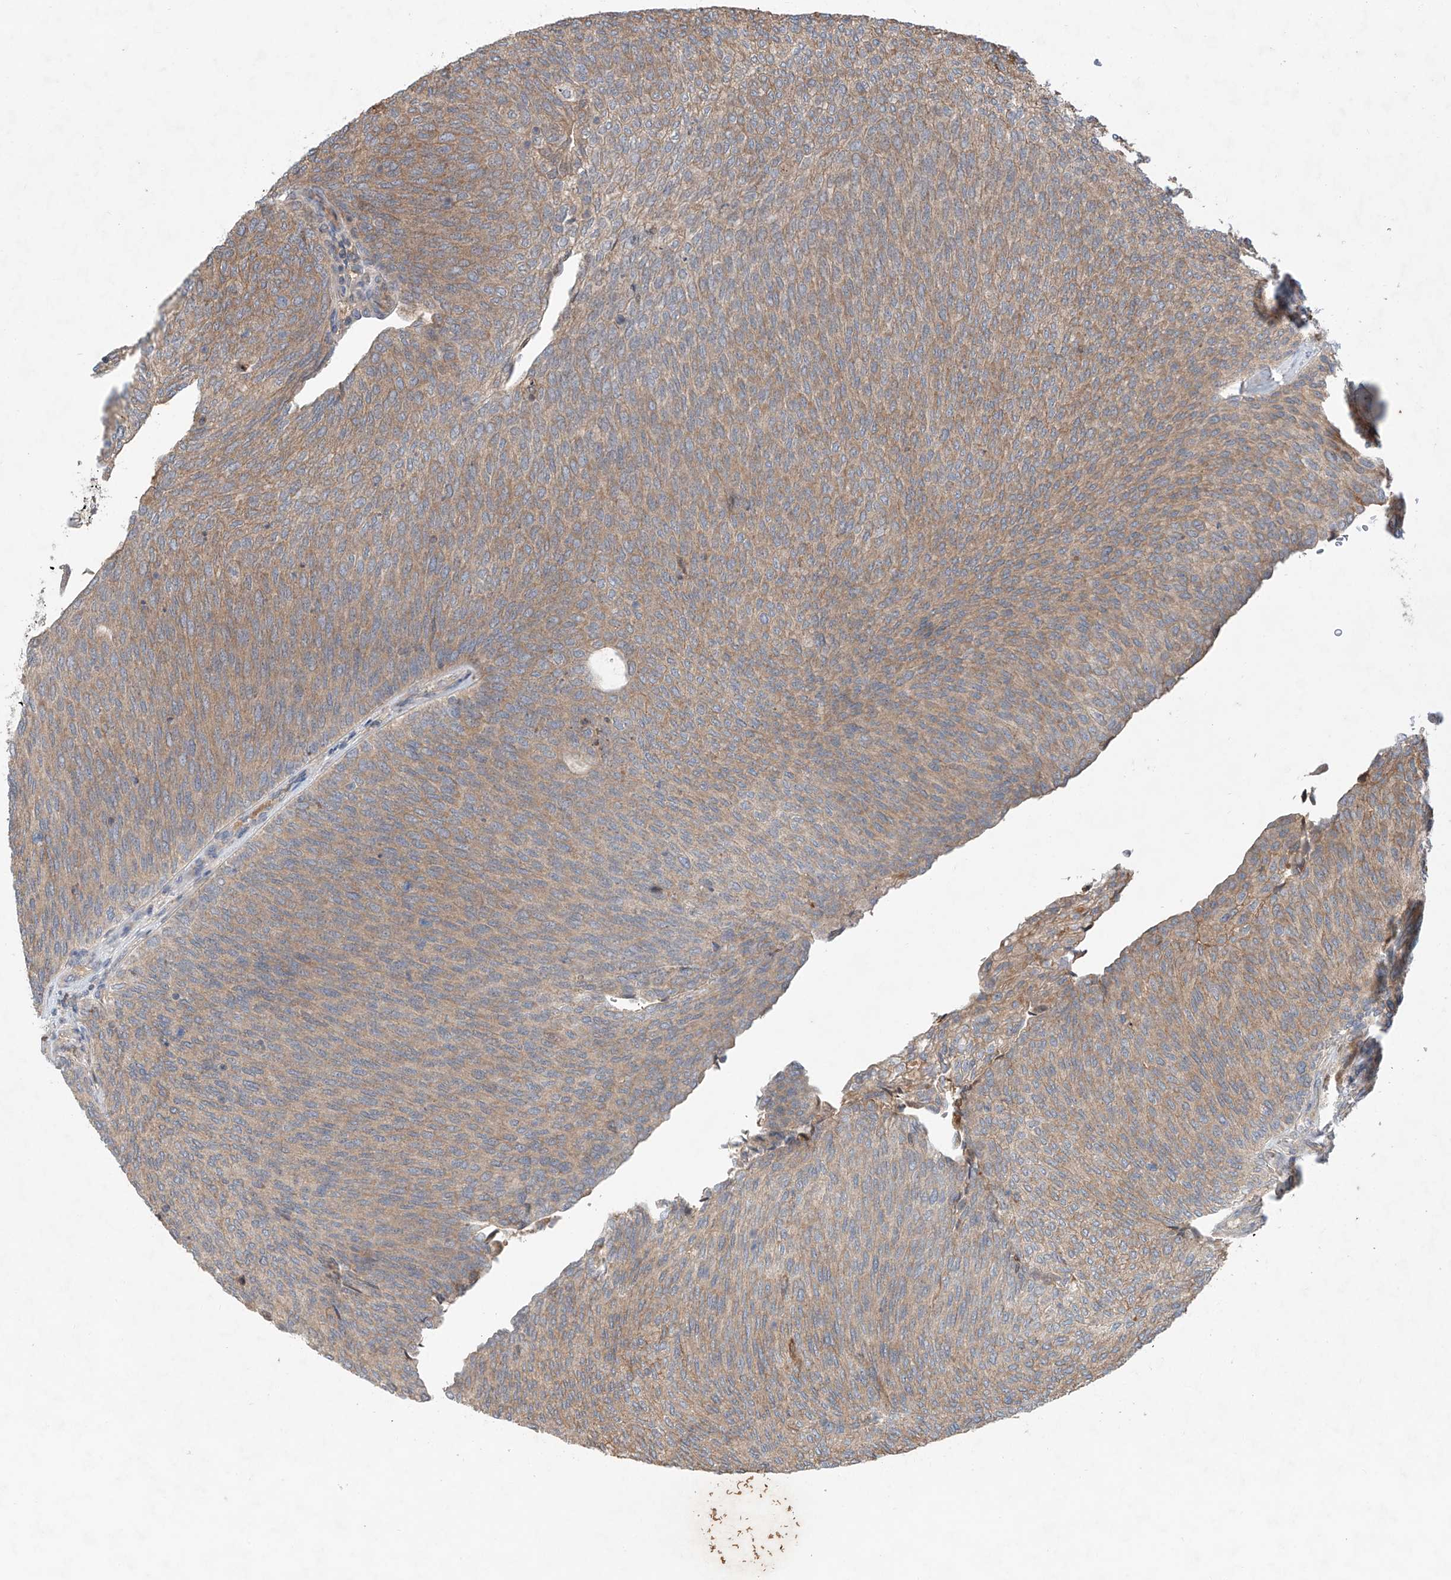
{"staining": {"intensity": "moderate", "quantity": "25%-75%", "location": "cytoplasmic/membranous"}, "tissue": "urothelial cancer", "cell_type": "Tumor cells", "image_type": "cancer", "snomed": [{"axis": "morphology", "description": "Urothelial carcinoma, Low grade"}, {"axis": "topography", "description": "Urinary bladder"}], "caption": "Immunohistochemistry (IHC) of urothelial cancer displays medium levels of moderate cytoplasmic/membranous staining in approximately 25%-75% of tumor cells. (DAB (3,3'-diaminobenzidine) IHC with brightfield microscopy, high magnification).", "gene": "ADAM23", "patient": {"sex": "female", "age": 79}}